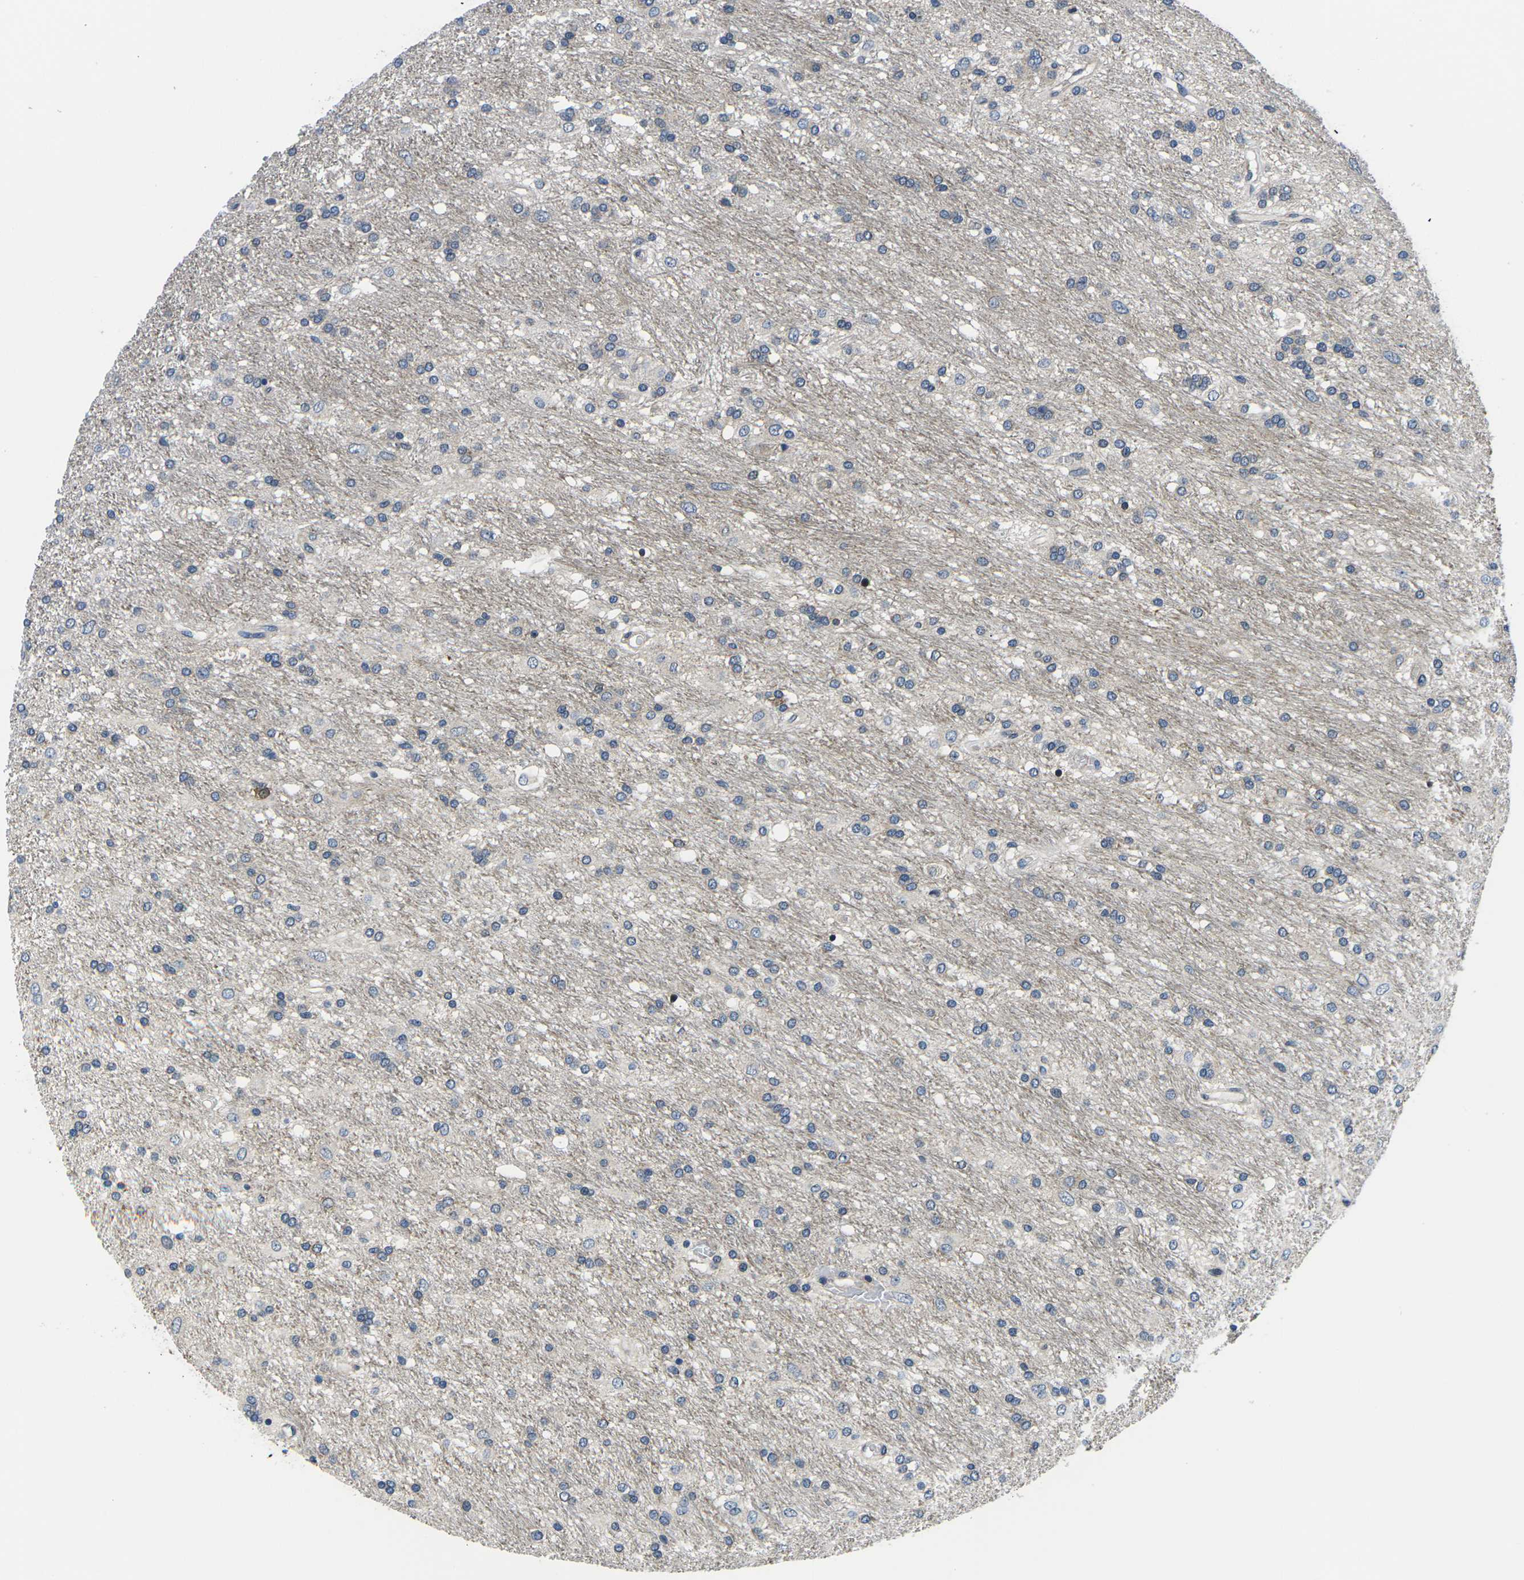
{"staining": {"intensity": "weak", "quantity": "<25%", "location": "cytoplasmic/membranous"}, "tissue": "glioma", "cell_type": "Tumor cells", "image_type": "cancer", "snomed": [{"axis": "morphology", "description": "Glioma, malignant, Low grade"}, {"axis": "topography", "description": "Brain"}], "caption": "Tumor cells show no significant positivity in glioma. (Immunohistochemistry (ihc), brightfield microscopy, high magnification).", "gene": "GSK3B", "patient": {"sex": "male", "age": 77}}